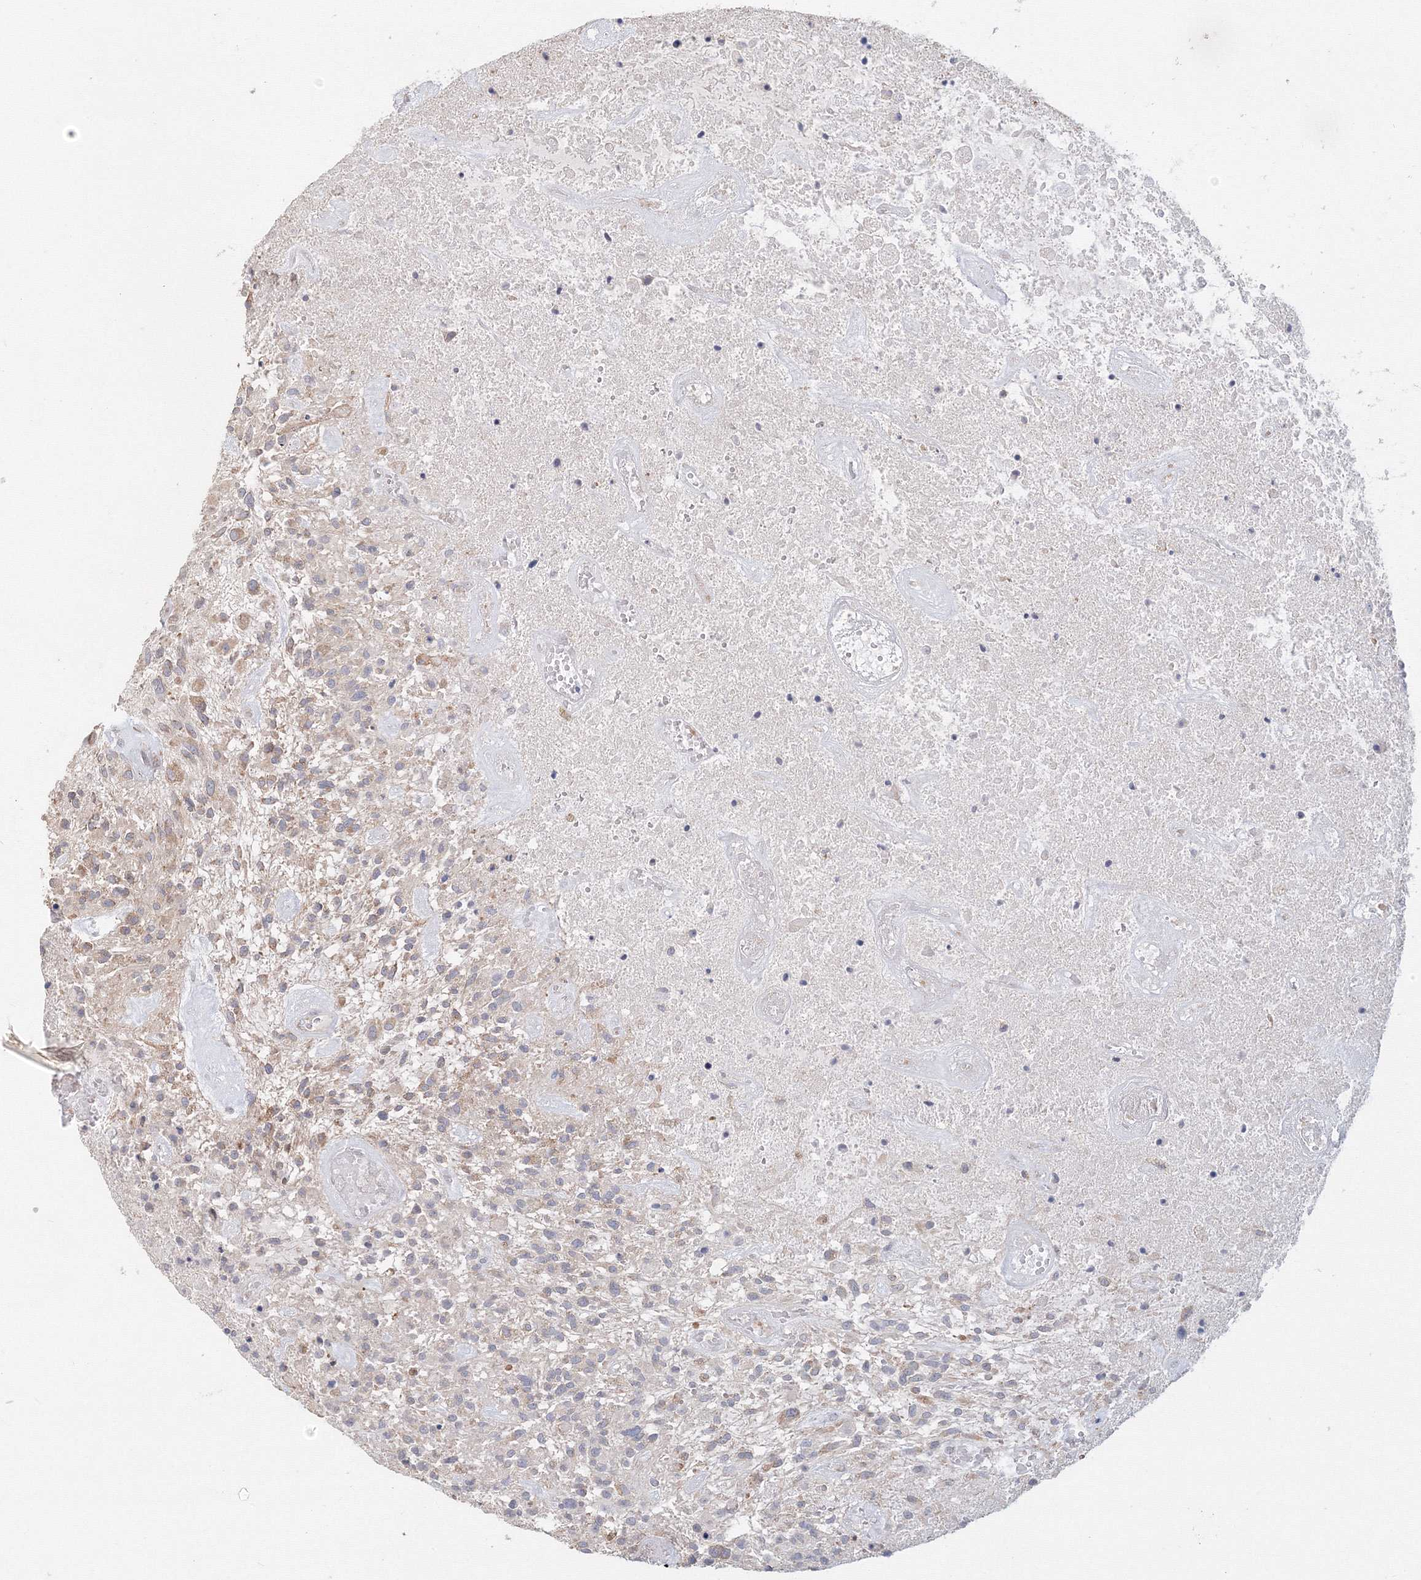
{"staining": {"intensity": "weak", "quantity": "<25%", "location": "cytoplasmic/membranous"}, "tissue": "glioma", "cell_type": "Tumor cells", "image_type": "cancer", "snomed": [{"axis": "morphology", "description": "Glioma, malignant, High grade"}, {"axis": "topography", "description": "Brain"}], "caption": "IHC of human glioma shows no expression in tumor cells.", "gene": "DHRS12", "patient": {"sex": "male", "age": 47}}